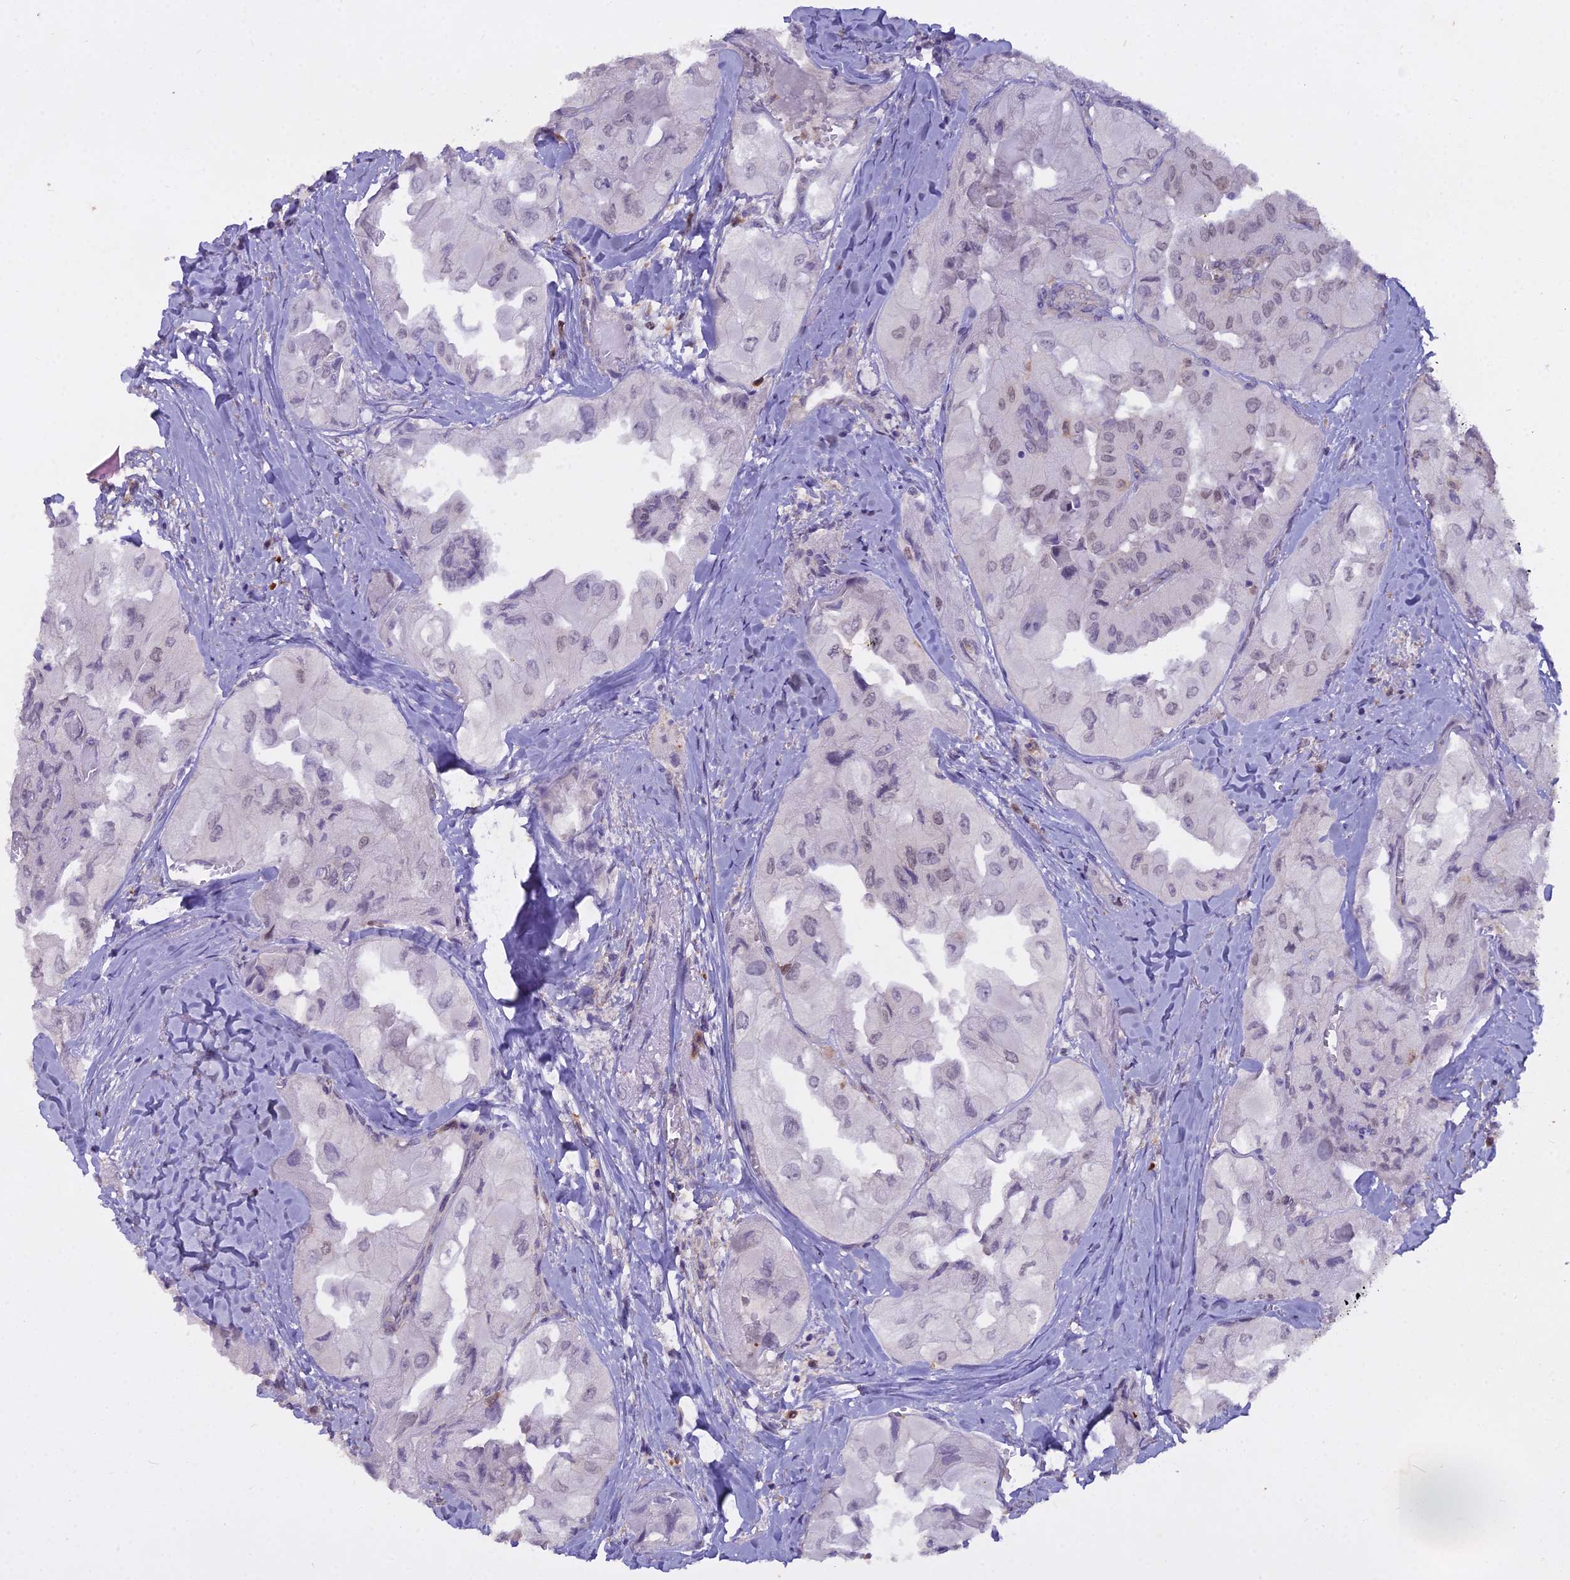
{"staining": {"intensity": "weak", "quantity": "<25%", "location": "nuclear"}, "tissue": "thyroid cancer", "cell_type": "Tumor cells", "image_type": "cancer", "snomed": [{"axis": "morphology", "description": "Normal tissue, NOS"}, {"axis": "morphology", "description": "Papillary adenocarcinoma, NOS"}, {"axis": "topography", "description": "Thyroid gland"}], "caption": "This is an IHC micrograph of human thyroid papillary adenocarcinoma. There is no expression in tumor cells.", "gene": "BLNK", "patient": {"sex": "female", "age": 59}}